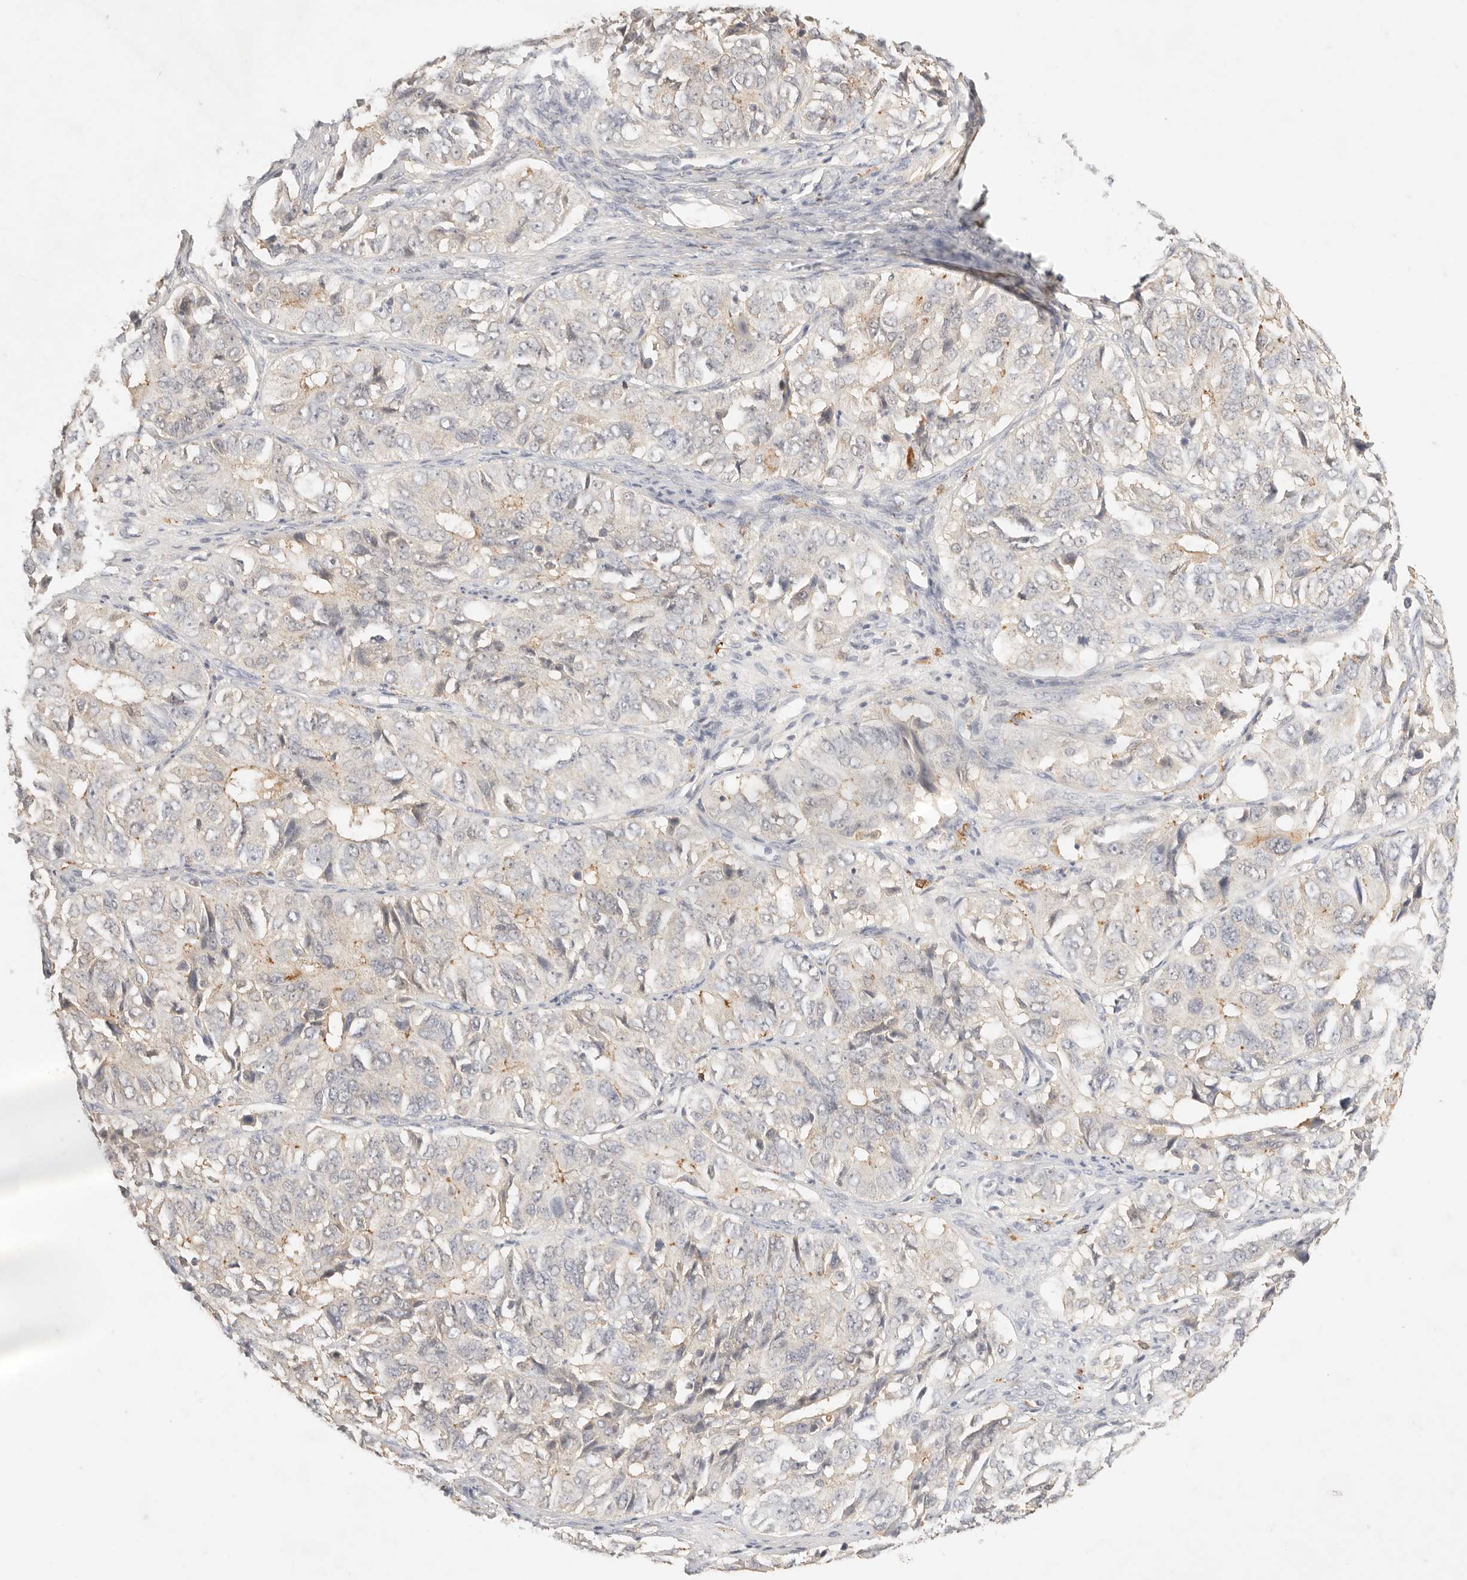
{"staining": {"intensity": "weak", "quantity": "25%-75%", "location": "cytoplasmic/membranous"}, "tissue": "ovarian cancer", "cell_type": "Tumor cells", "image_type": "cancer", "snomed": [{"axis": "morphology", "description": "Carcinoma, endometroid"}, {"axis": "topography", "description": "Ovary"}], "caption": "Protein expression analysis of human ovarian cancer (endometroid carcinoma) reveals weak cytoplasmic/membranous staining in about 25%-75% of tumor cells.", "gene": "HK2", "patient": {"sex": "female", "age": 51}}